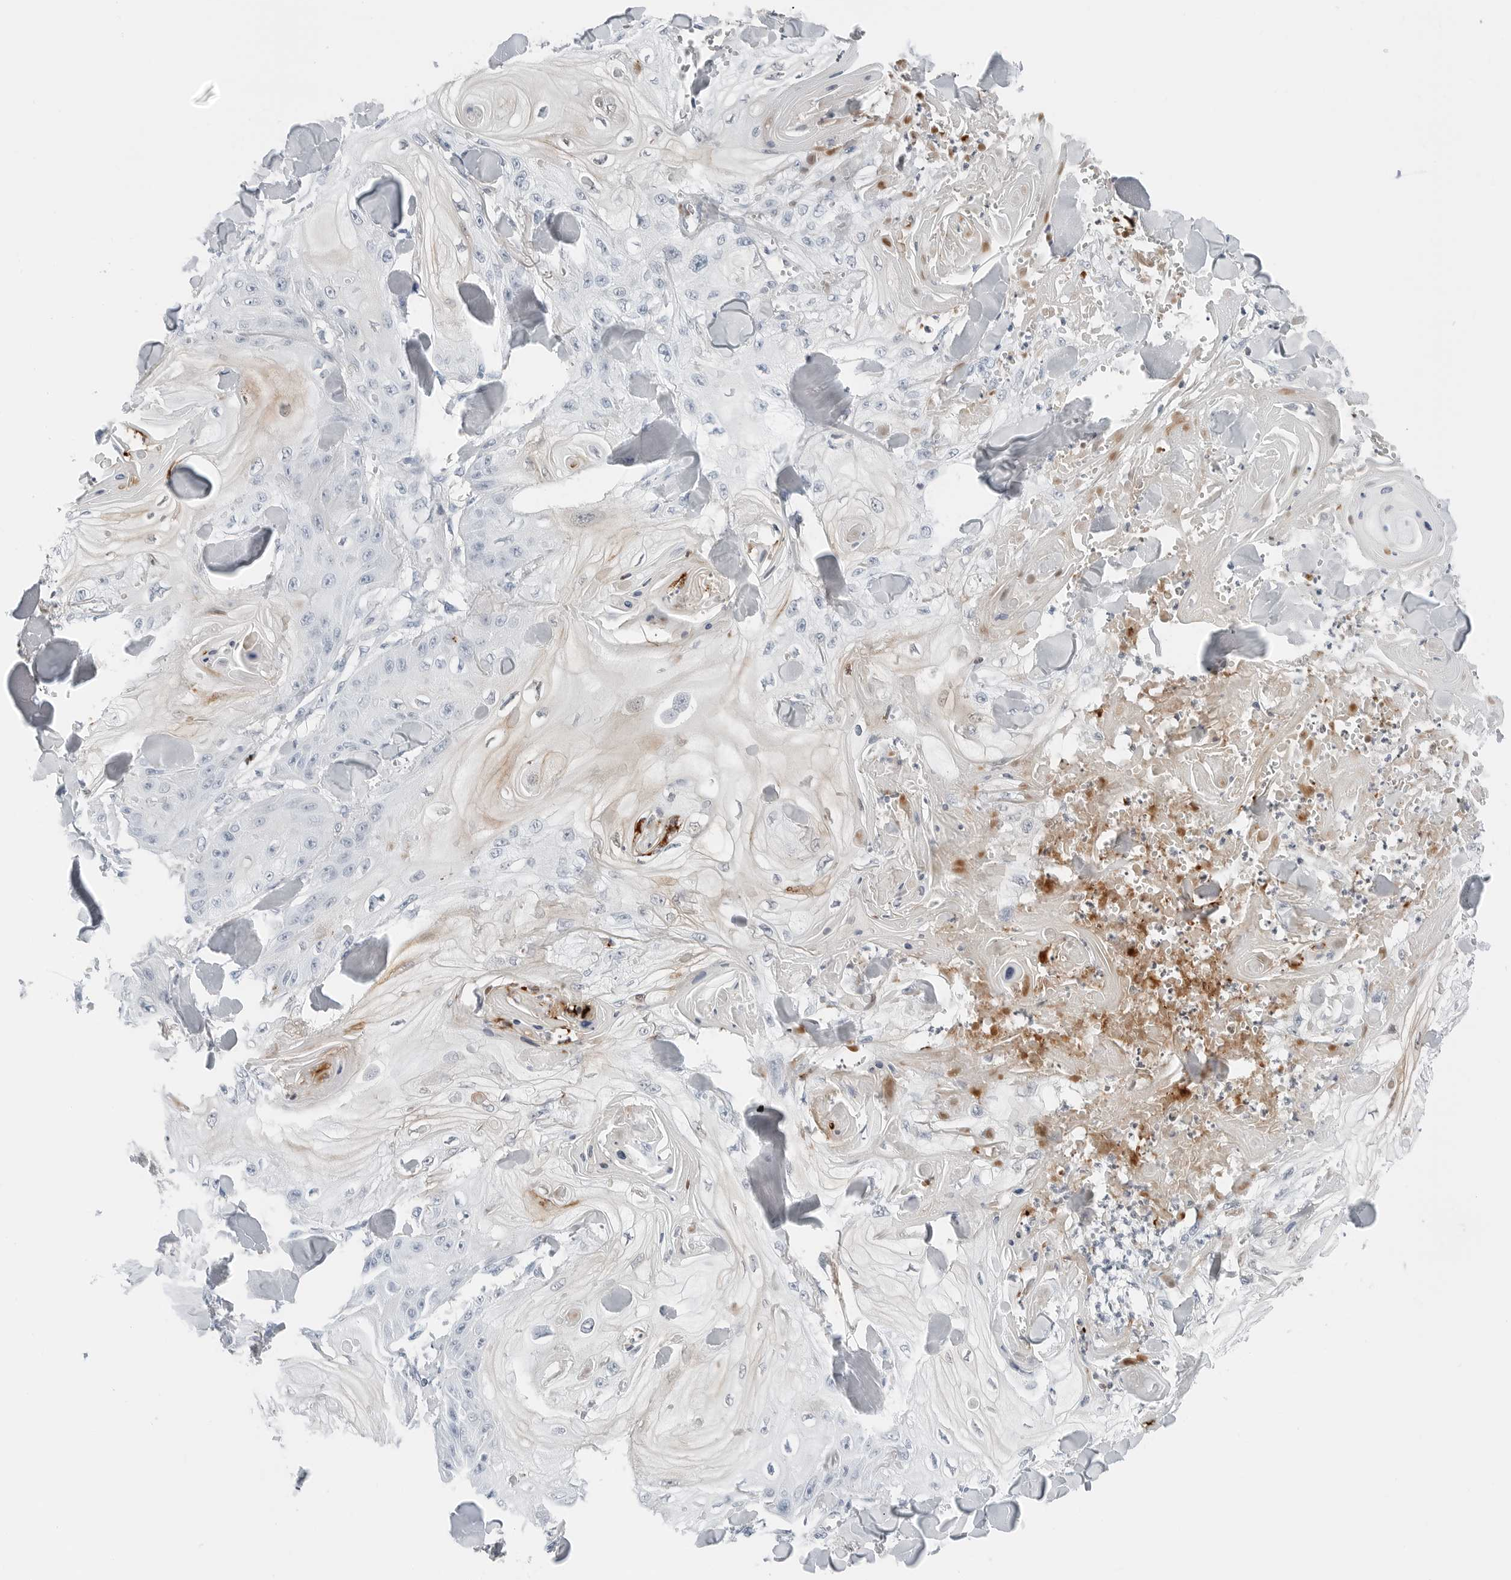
{"staining": {"intensity": "moderate", "quantity": "<25%", "location": "cytoplasmic/membranous"}, "tissue": "skin cancer", "cell_type": "Tumor cells", "image_type": "cancer", "snomed": [{"axis": "morphology", "description": "Squamous cell carcinoma, NOS"}, {"axis": "topography", "description": "Skin"}], "caption": "The histopathology image demonstrates staining of squamous cell carcinoma (skin), revealing moderate cytoplasmic/membranous protein staining (brown color) within tumor cells. (Stains: DAB in brown, nuclei in blue, Microscopy: brightfield microscopy at high magnification).", "gene": "SLPI", "patient": {"sex": "male", "age": 74}}